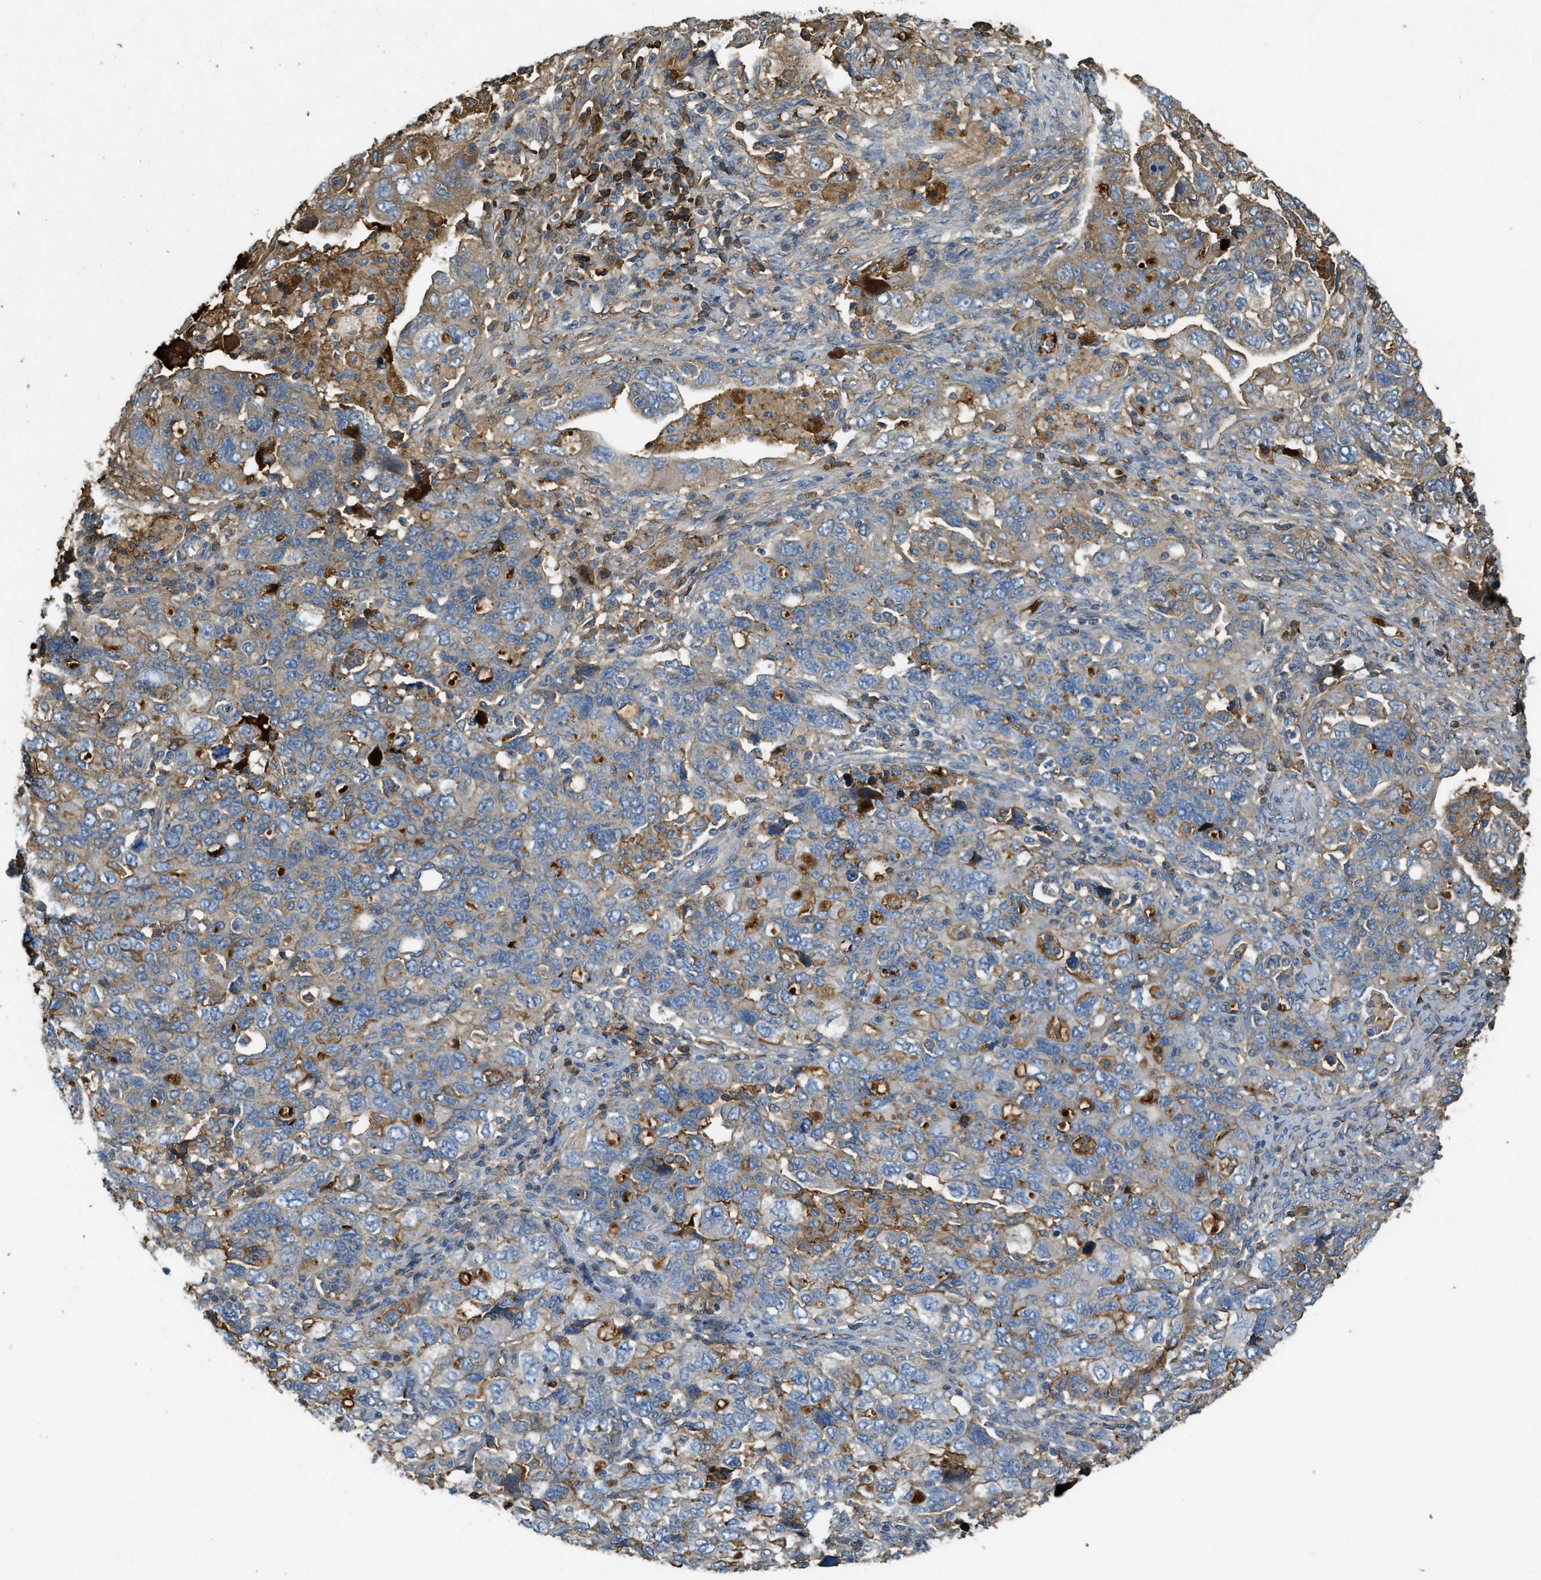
{"staining": {"intensity": "moderate", "quantity": "25%-75%", "location": "cytoplasmic/membranous"}, "tissue": "ovarian cancer", "cell_type": "Tumor cells", "image_type": "cancer", "snomed": [{"axis": "morphology", "description": "Carcinoma, NOS"}, {"axis": "morphology", "description": "Cystadenocarcinoma, serous, NOS"}, {"axis": "topography", "description": "Ovary"}], "caption": "Immunohistochemistry of human ovarian cancer (serous cystadenocarcinoma) shows medium levels of moderate cytoplasmic/membranous staining in about 25%-75% of tumor cells. (Stains: DAB (3,3'-diaminobenzidine) in brown, nuclei in blue, Microscopy: brightfield microscopy at high magnification).", "gene": "PRTN3", "patient": {"sex": "female", "age": 69}}